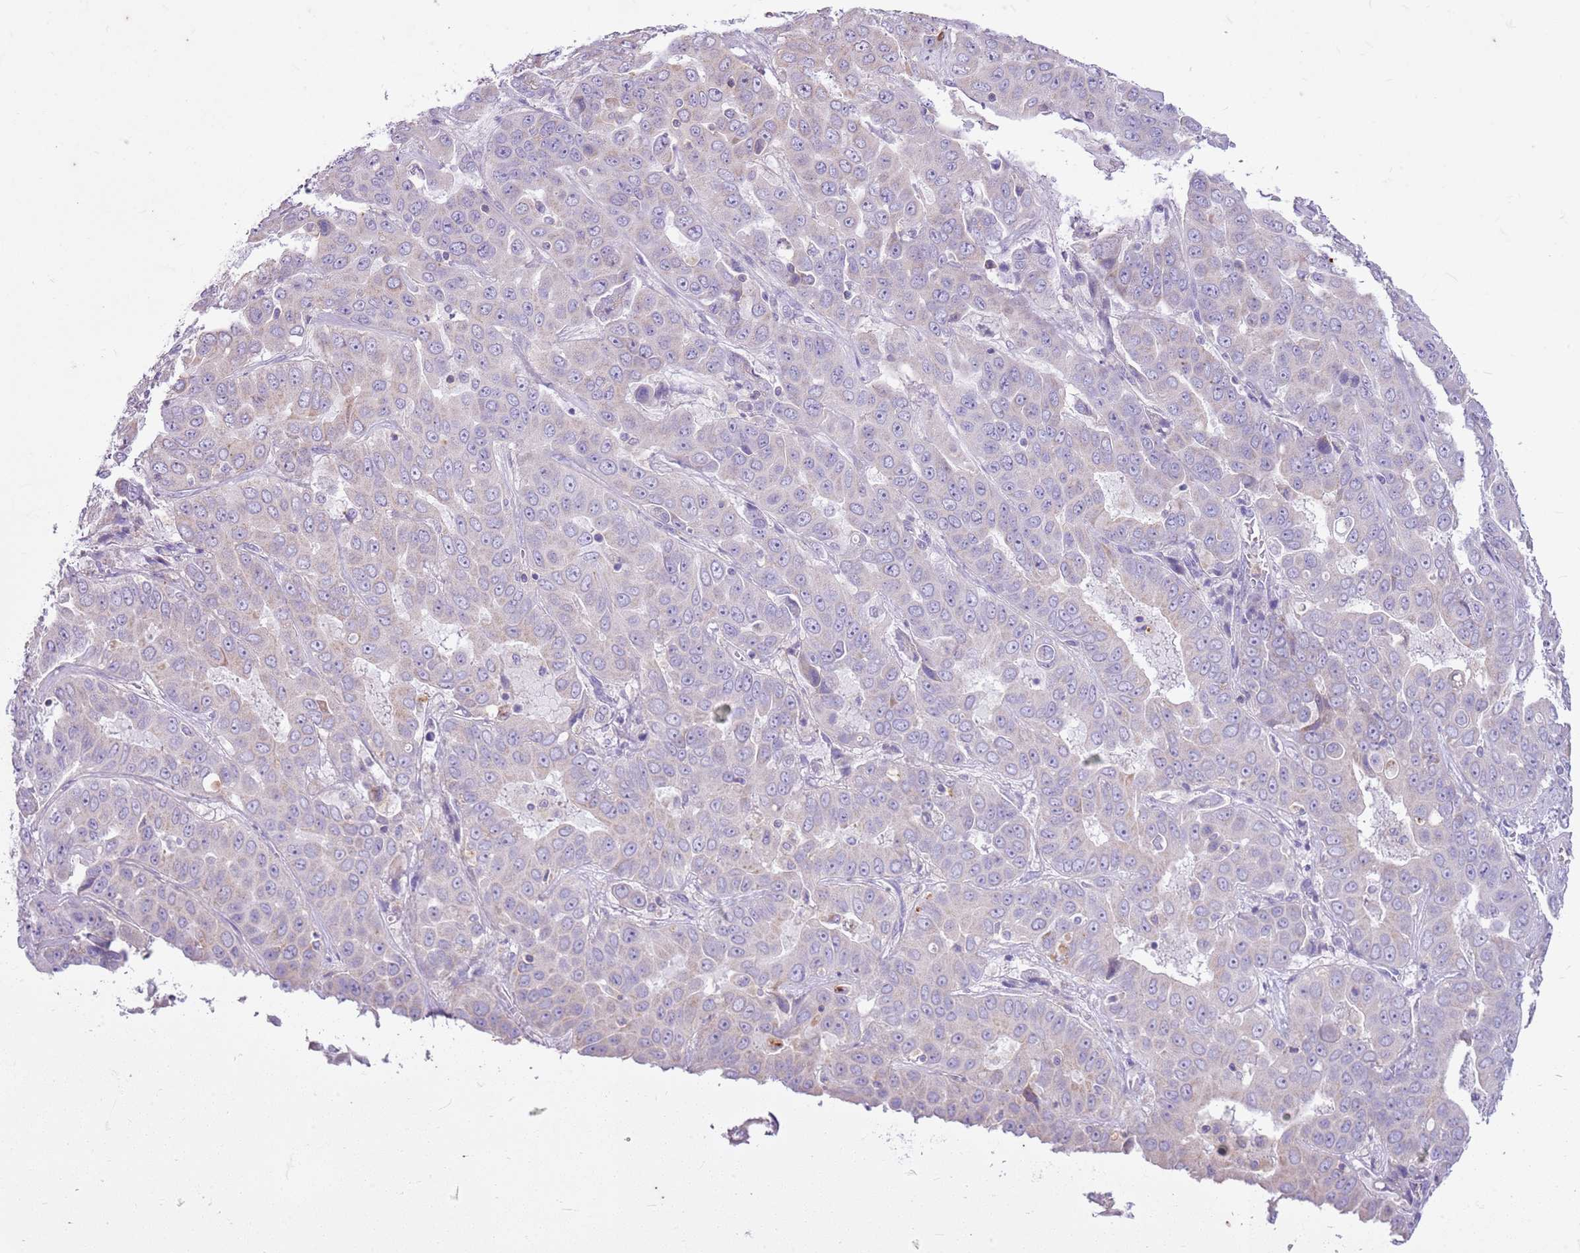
{"staining": {"intensity": "negative", "quantity": "none", "location": "none"}, "tissue": "liver cancer", "cell_type": "Tumor cells", "image_type": "cancer", "snomed": [{"axis": "morphology", "description": "Cholangiocarcinoma"}, {"axis": "topography", "description": "Liver"}], "caption": "The IHC image has no significant positivity in tumor cells of liver cancer tissue.", "gene": "CNPPD1", "patient": {"sex": "female", "age": 52}}